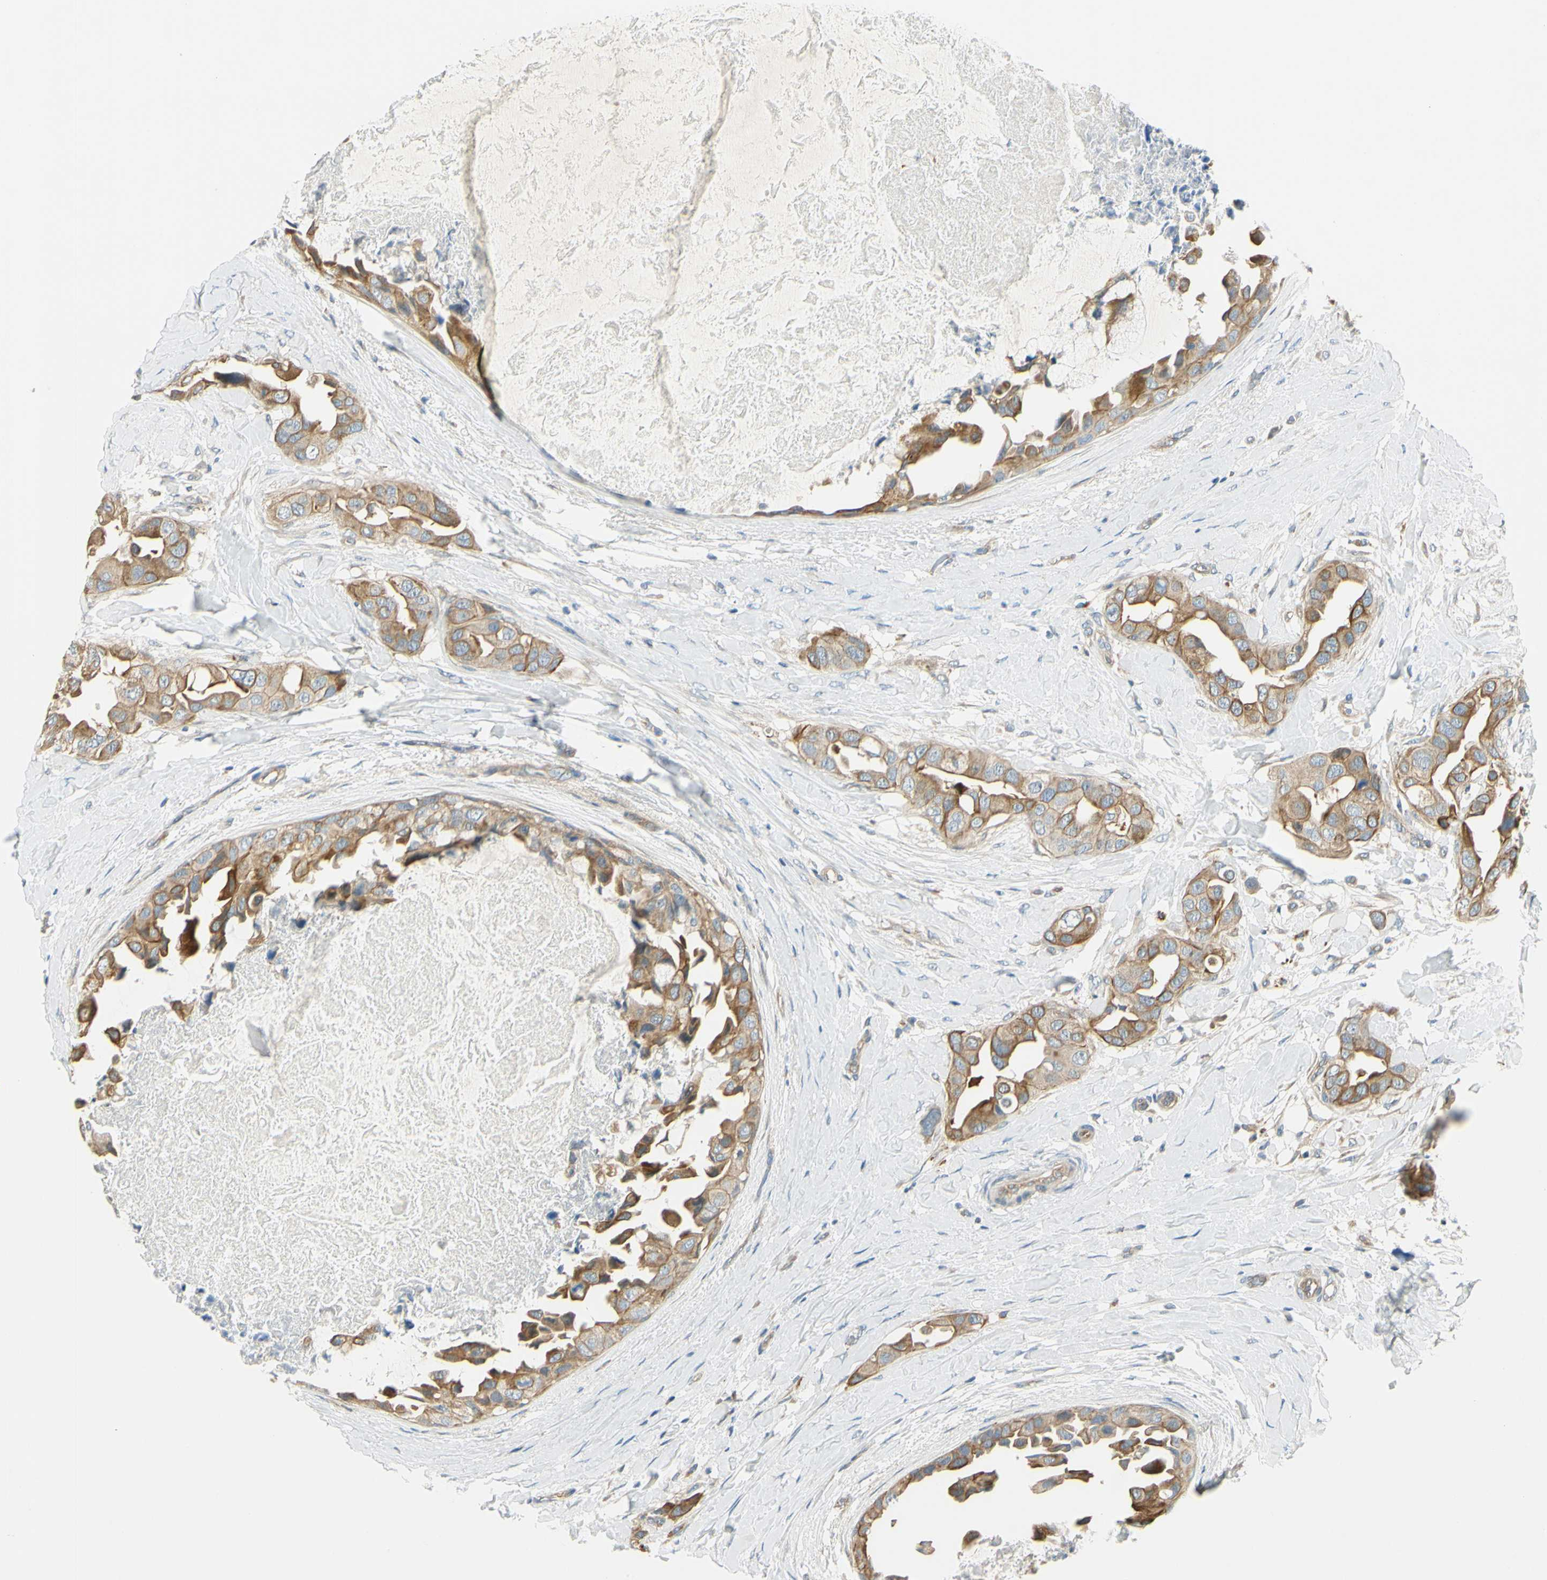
{"staining": {"intensity": "moderate", "quantity": ">75%", "location": "cytoplasmic/membranous"}, "tissue": "breast cancer", "cell_type": "Tumor cells", "image_type": "cancer", "snomed": [{"axis": "morphology", "description": "Duct carcinoma"}, {"axis": "topography", "description": "Breast"}], "caption": "There is medium levels of moderate cytoplasmic/membranous staining in tumor cells of breast cancer (invasive ductal carcinoma), as demonstrated by immunohistochemical staining (brown color).", "gene": "LAMA3", "patient": {"sex": "female", "age": 40}}